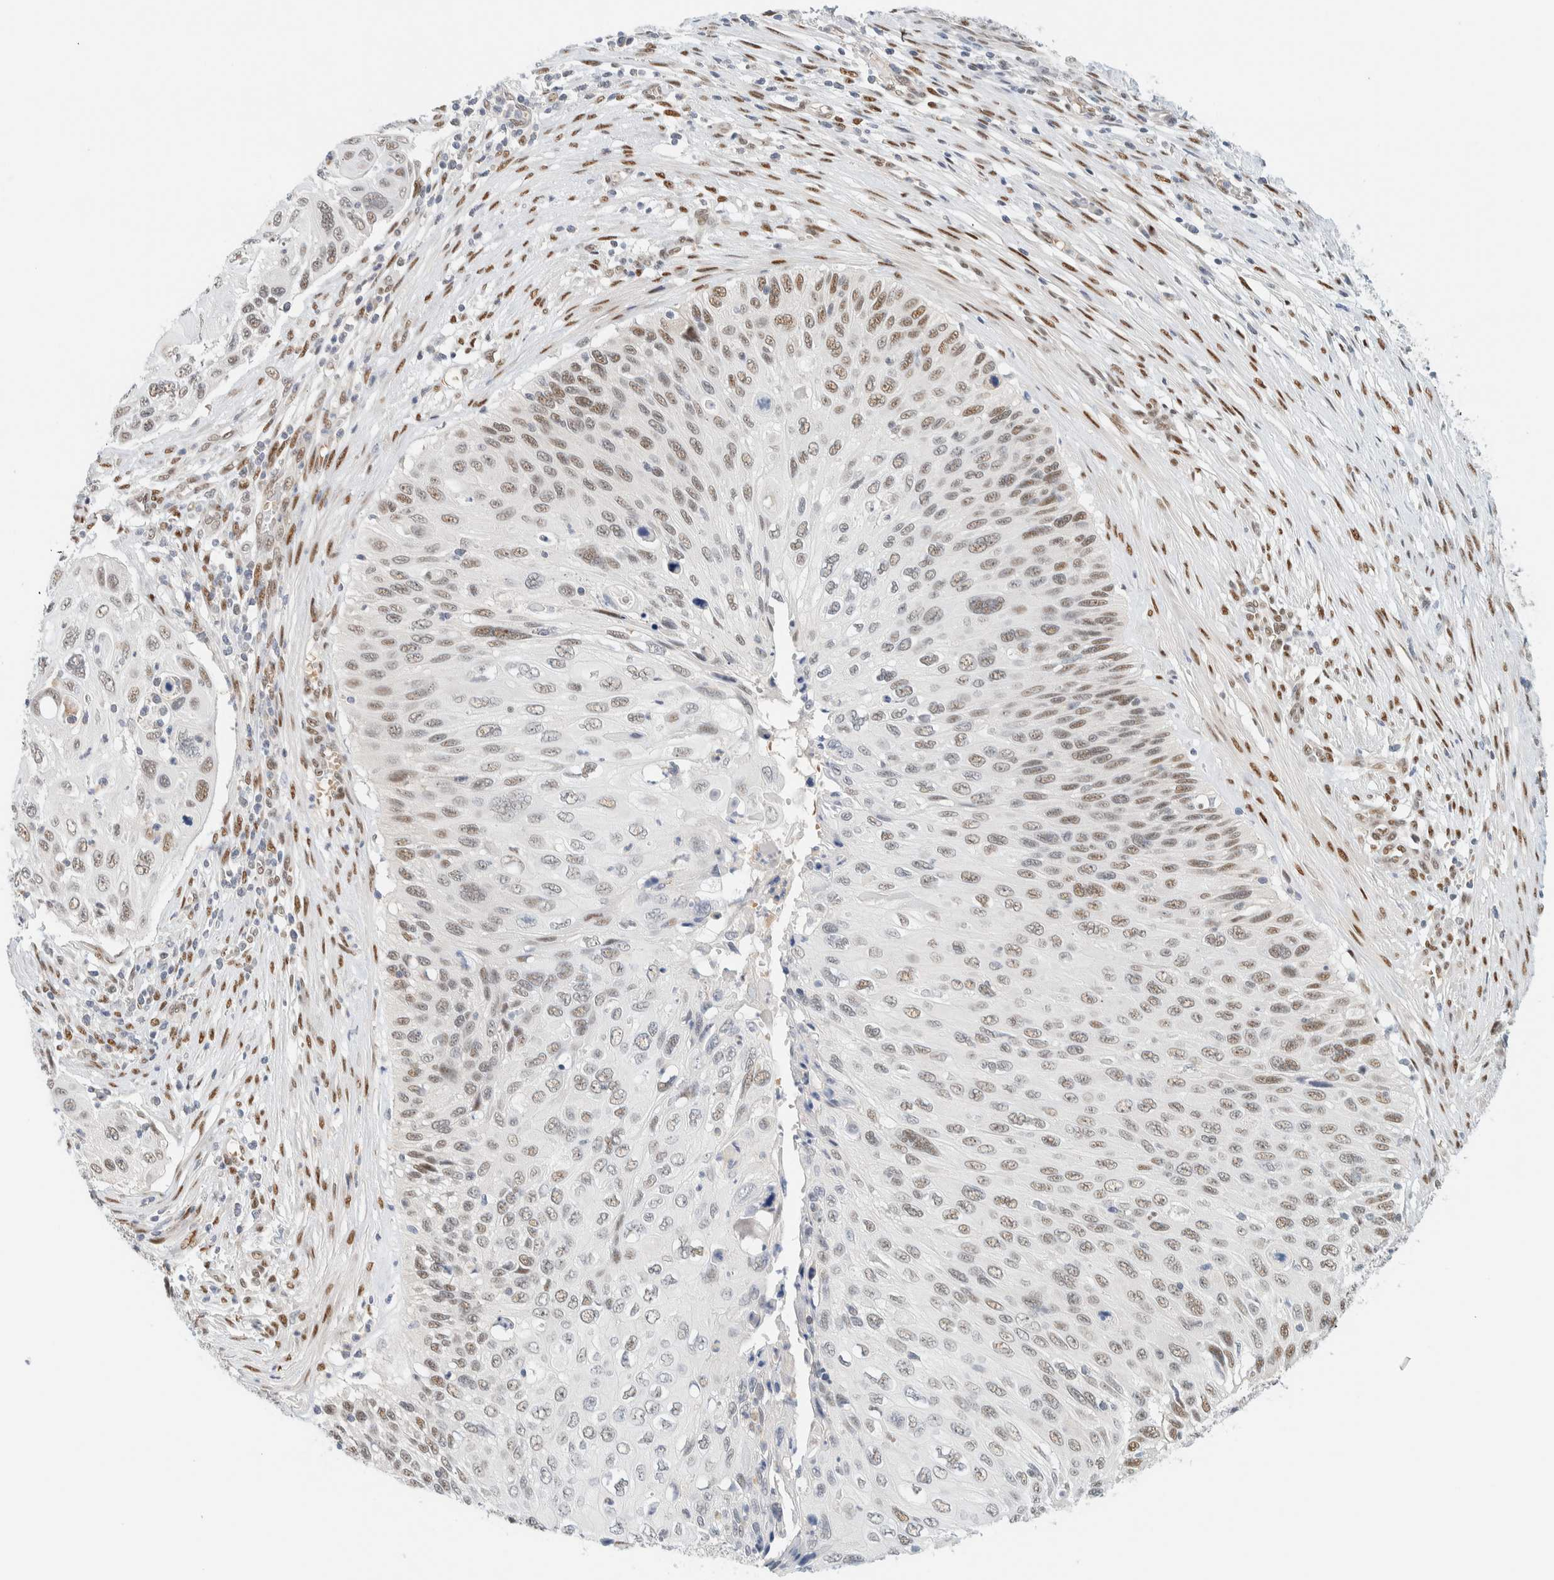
{"staining": {"intensity": "moderate", "quantity": "<25%", "location": "nuclear"}, "tissue": "cervical cancer", "cell_type": "Tumor cells", "image_type": "cancer", "snomed": [{"axis": "morphology", "description": "Squamous cell carcinoma, NOS"}, {"axis": "topography", "description": "Cervix"}], "caption": "Immunohistochemical staining of human cervical cancer (squamous cell carcinoma) displays low levels of moderate nuclear staining in about <25% of tumor cells.", "gene": "ZNF683", "patient": {"sex": "female", "age": 70}}